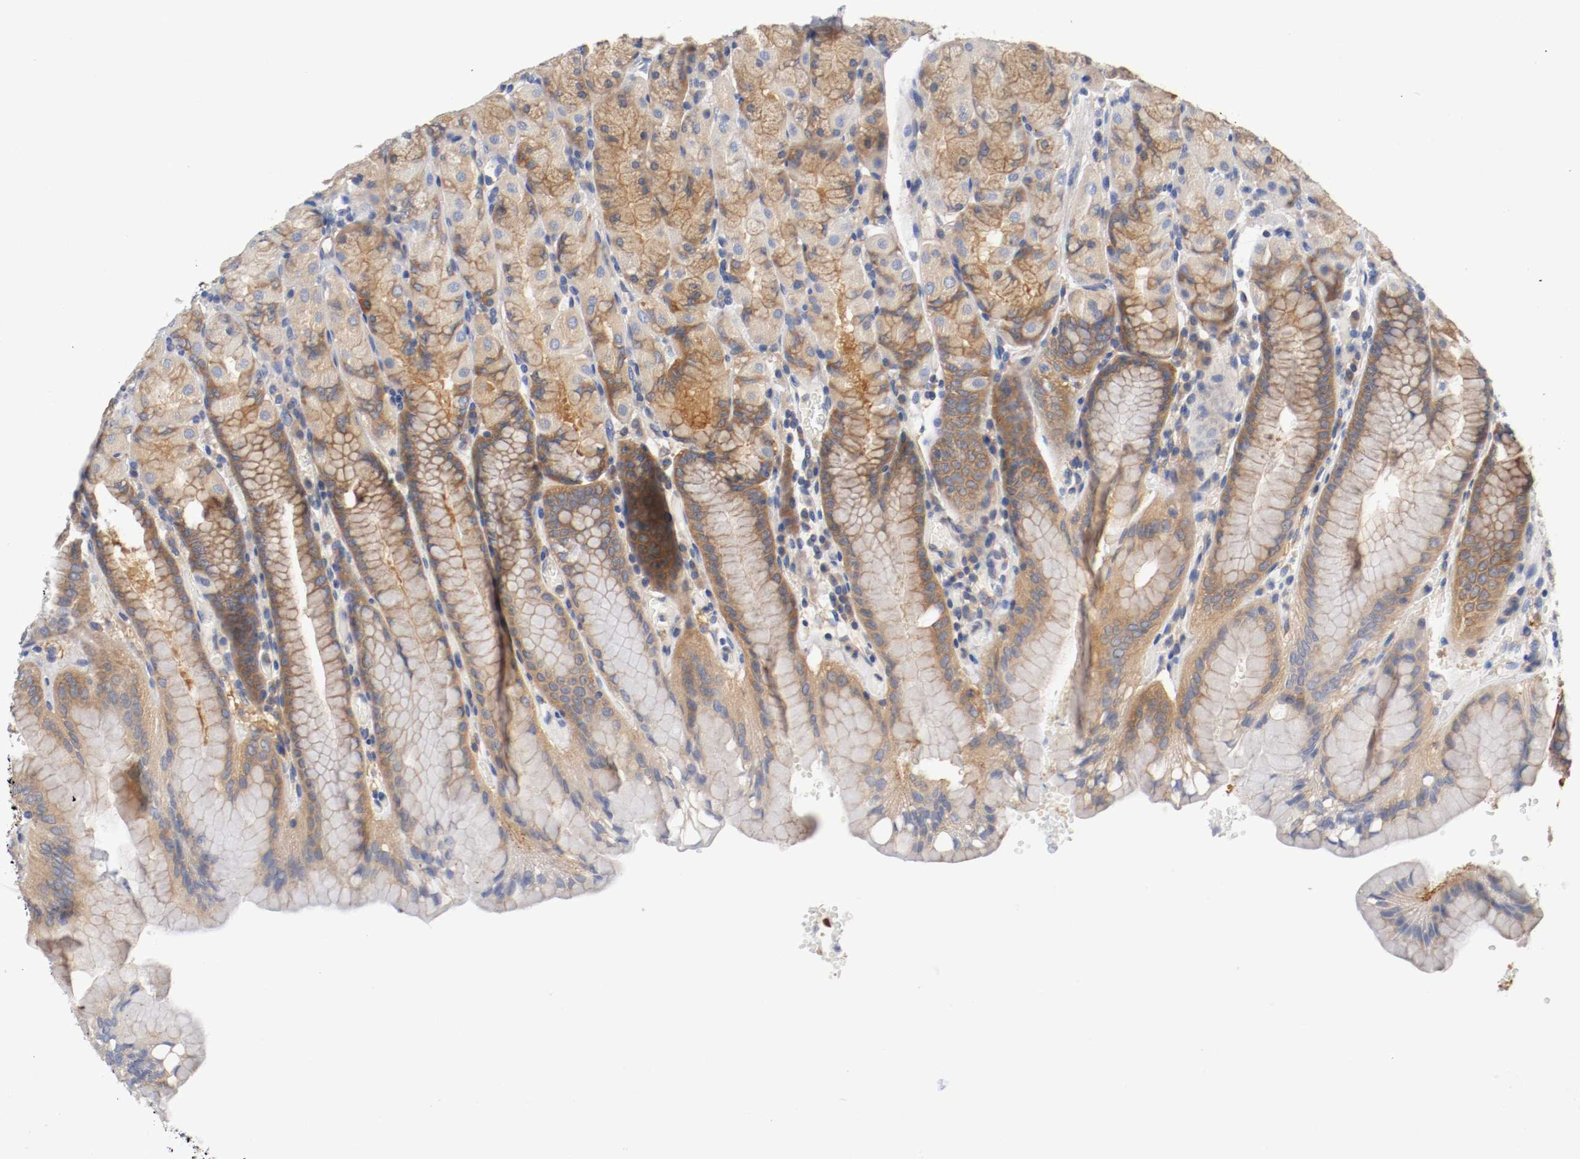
{"staining": {"intensity": "moderate", "quantity": "25%-75%", "location": "cytoplasmic/membranous"}, "tissue": "stomach", "cell_type": "Glandular cells", "image_type": "normal", "snomed": [{"axis": "morphology", "description": "Normal tissue, NOS"}, {"axis": "topography", "description": "Stomach, upper"}, {"axis": "topography", "description": "Stomach"}], "caption": "Glandular cells demonstrate medium levels of moderate cytoplasmic/membranous expression in about 25%-75% of cells in unremarkable human stomach.", "gene": "HGS", "patient": {"sex": "male", "age": 76}}